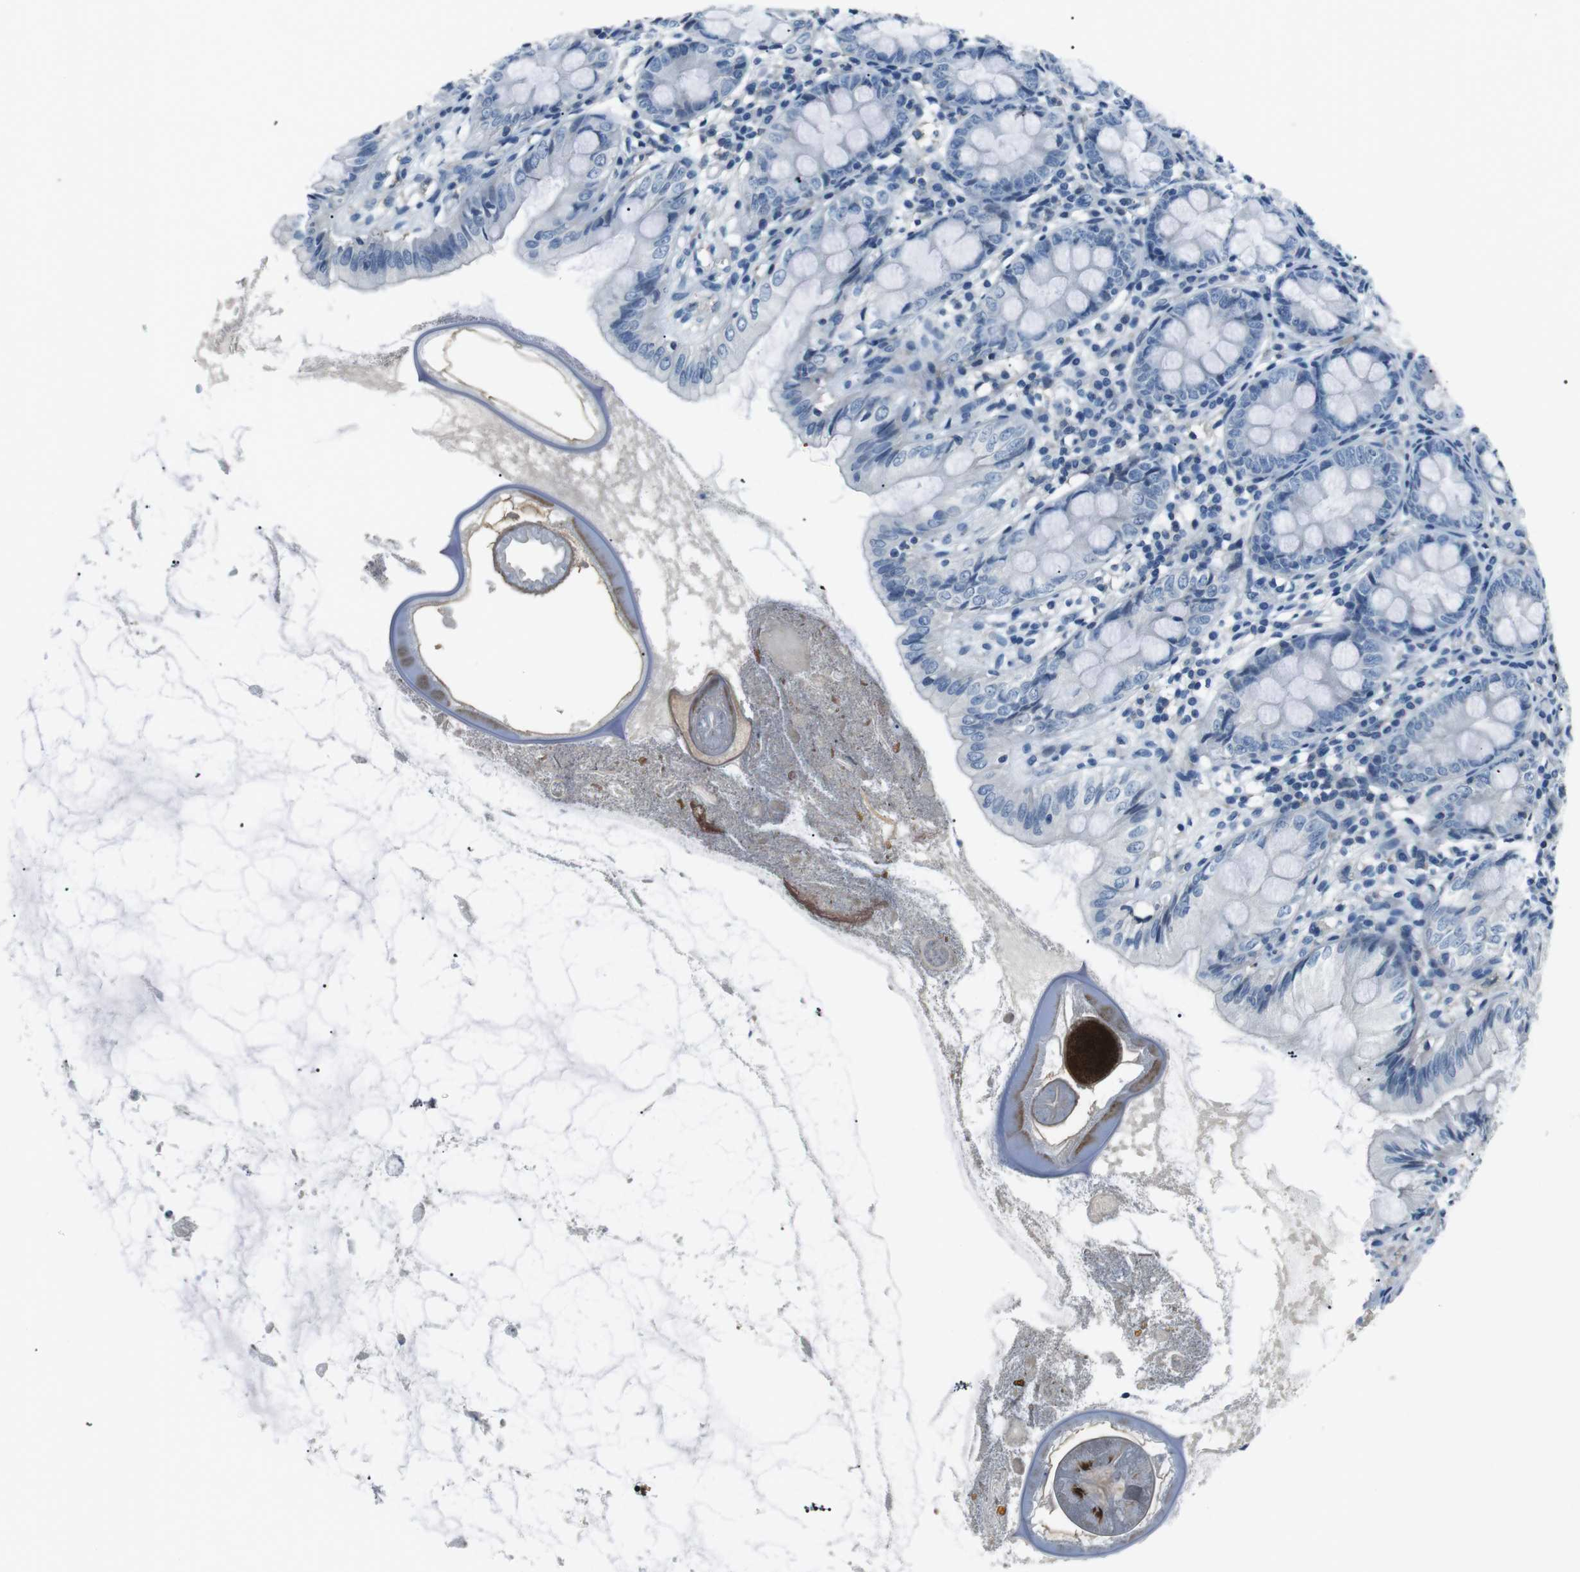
{"staining": {"intensity": "negative", "quantity": "none", "location": "none"}, "tissue": "appendix", "cell_type": "Glandular cells", "image_type": "normal", "snomed": [{"axis": "morphology", "description": "Normal tissue, NOS"}, {"axis": "topography", "description": "Appendix"}], "caption": "Glandular cells are negative for brown protein staining in benign appendix. (Brightfield microscopy of DAB (3,3'-diaminobenzidine) immunohistochemistry (IHC) at high magnification).", "gene": "ARVCF", "patient": {"sex": "female", "age": 77}}